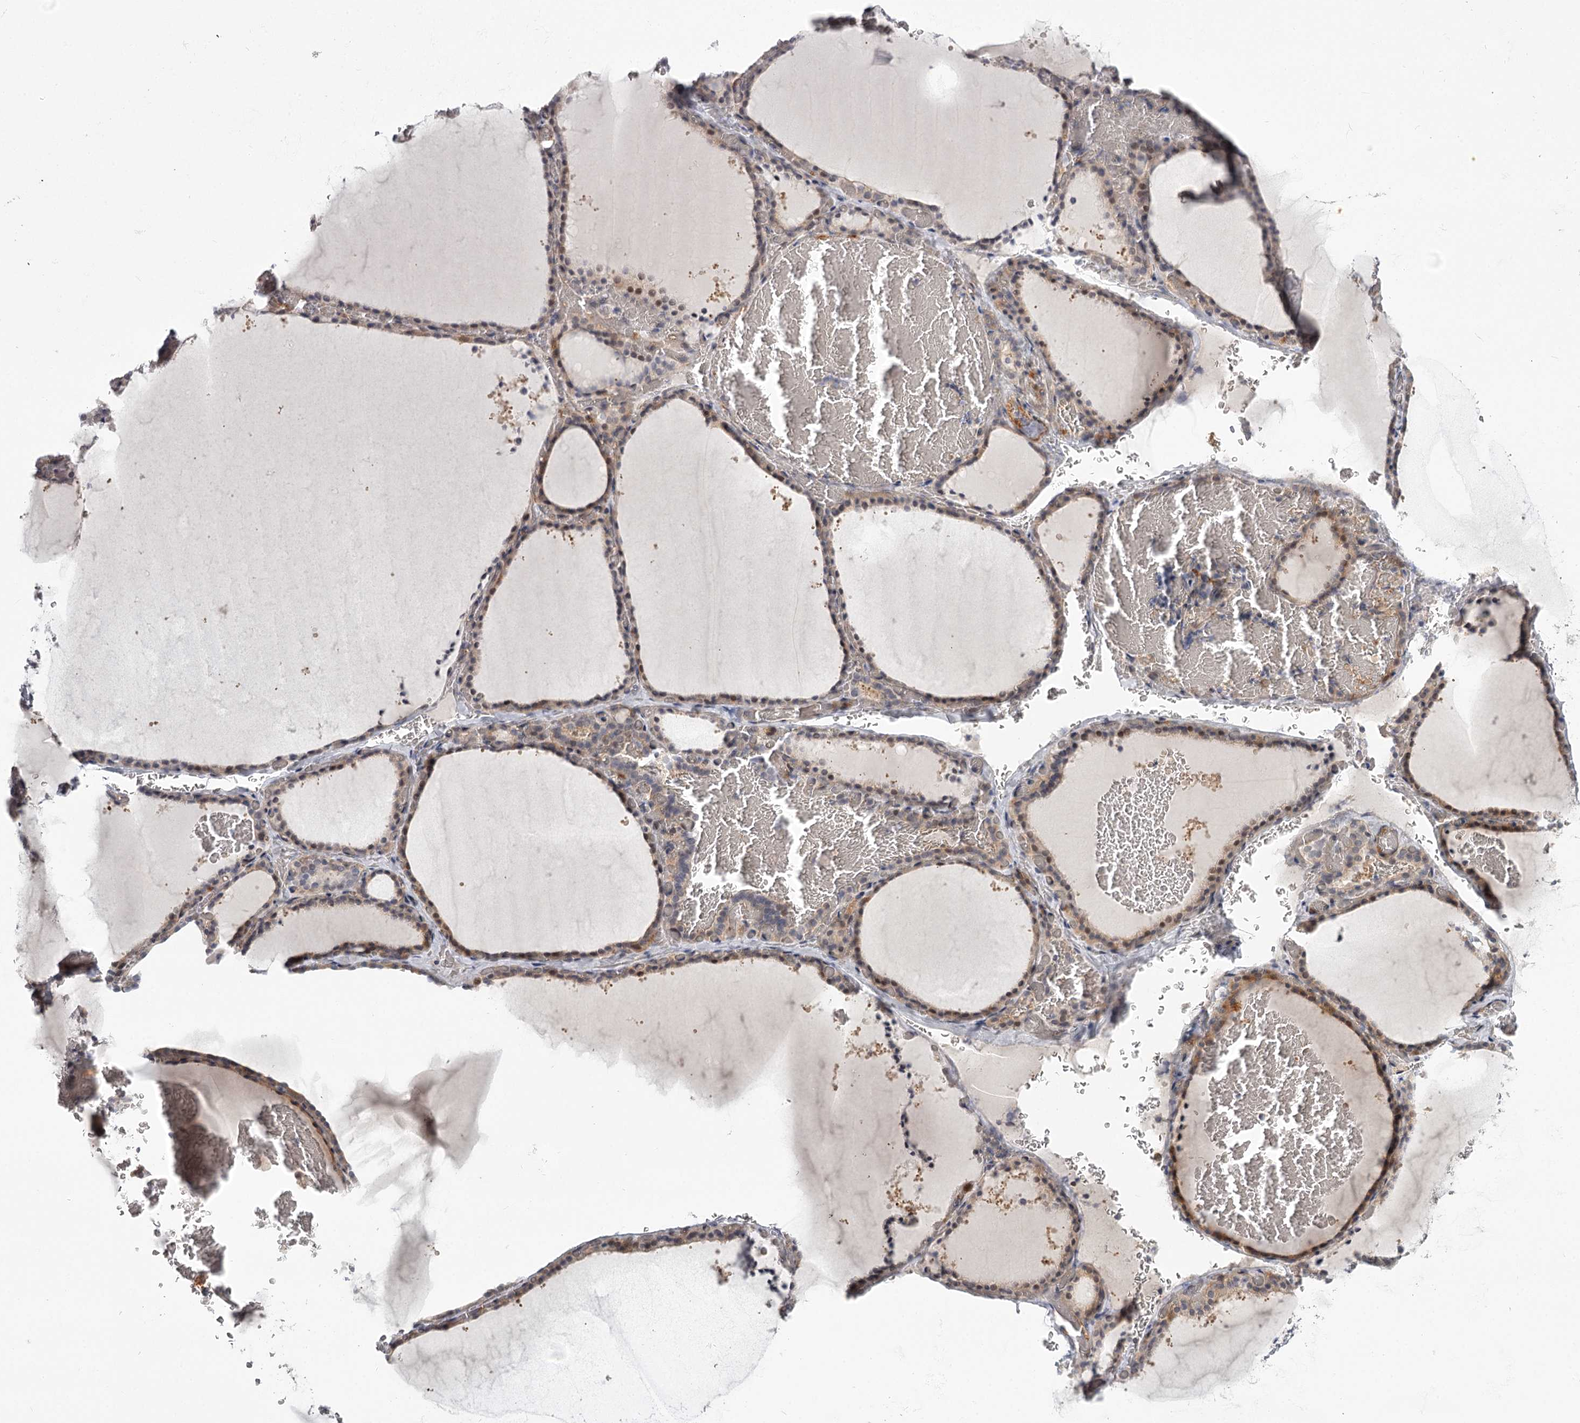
{"staining": {"intensity": "weak", "quantity": "25%-75%", "location": "cytoplasmic/membranous"}, "tissue": "thyroid gland", "cell_type": "Glandular cells", "image_type": "normal", "snomed": [{"axis": "morphology", "description": "Normal tissue, NOS"}, {"axis": "topography", "description": "Thyroid gland"}], "caption": "Glandular cells display low levels of weak cytoplasmic/membranous expression in approximately 25%-75% of cells in unremarkable thyroid gland.", "gene": "CCNG2", "patient": {"sex": "female", "age": 39}}